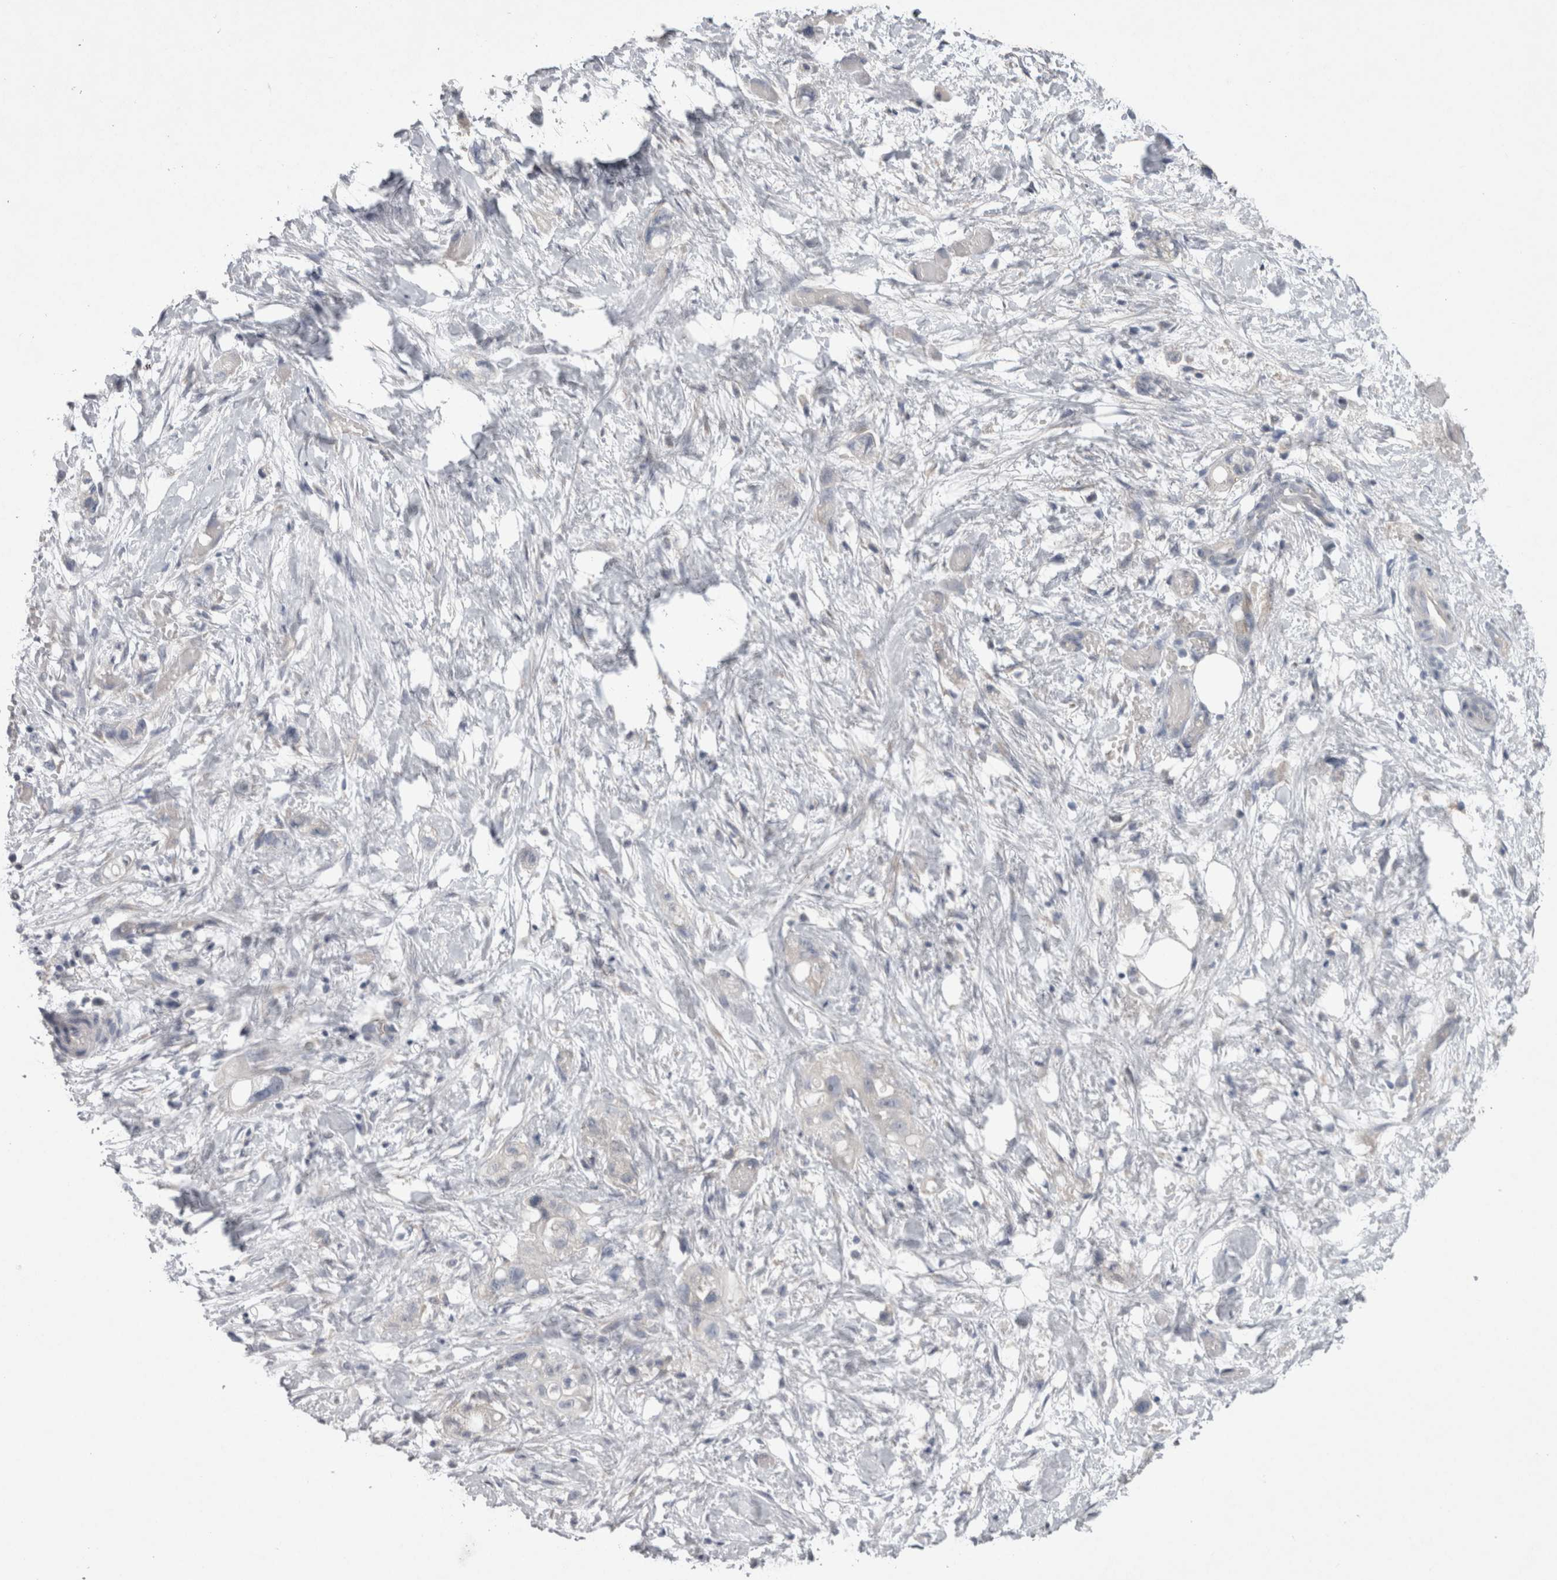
{"staining": {"intensity": "negative", "quantity": "none", "location": "none"}, "tissue": "stomach cancer", "cell_type": "Tumor cells", "image_type": "cancer", "snomed": [{"axis": "morphology", "description": "Adenocarcinoma, NOS"}, {"axis": "topography", "description": "Stomach"}, {"axis": "topography", "description": "Stomach, lower"}], "caption": "This photomicrograph is of stomach adenocarcinoma stained with immunohistochemistry (IHC) to label a protein in brown with the nuclei are counter-stained blue. There is no expression in tumor cells. (Brightfield microscopy of DAB (3,3'-diaminobenzidine) IHC at high magnification).", "gene": "LRRC40", "patient": {"sex": "female", "age": 48}}